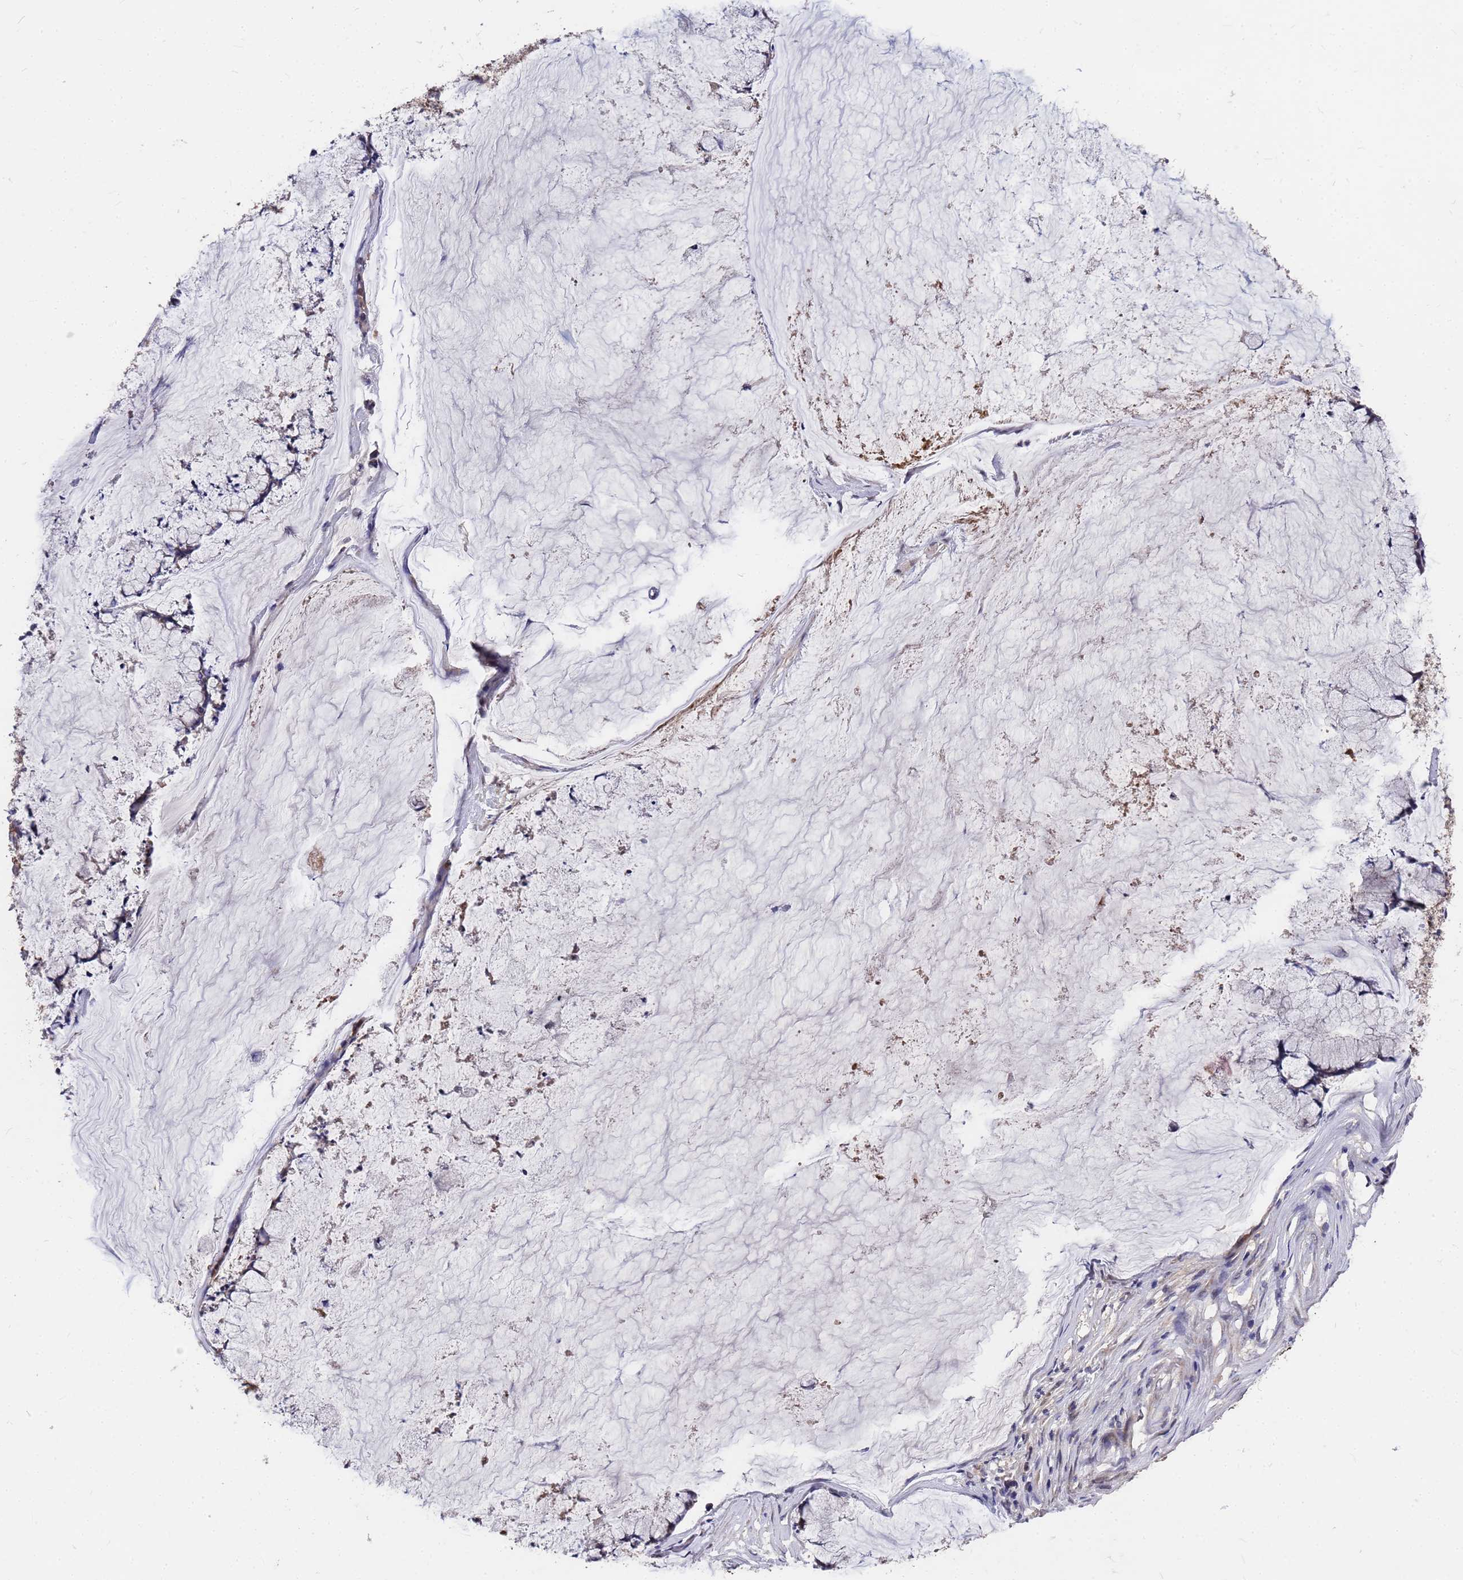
{"staining": {"intensity": "negative", "quantity": "none", "location": "none"}, "tissue": "ovarian cancer", "cell_type": "Tumor cells", "image_type": "cancer", "snomed": [{"axis": "morphology", "description": "Cystadenocarcinoma, mucinous, NOS"}, {"axis": "topography", "description": "Ovary"}], "caption": "The micrograph reveals no staining of tumor cells in mucinous cystadenocarcinoma (ovarian). Brightfield microscopy of immunohistochemistry (IHC) stained with DAB (brown) and hematoxylin (blue), captured at high magnification.", "gene": "ZNF717", "patient": {"sex": "female", "age": 42}}